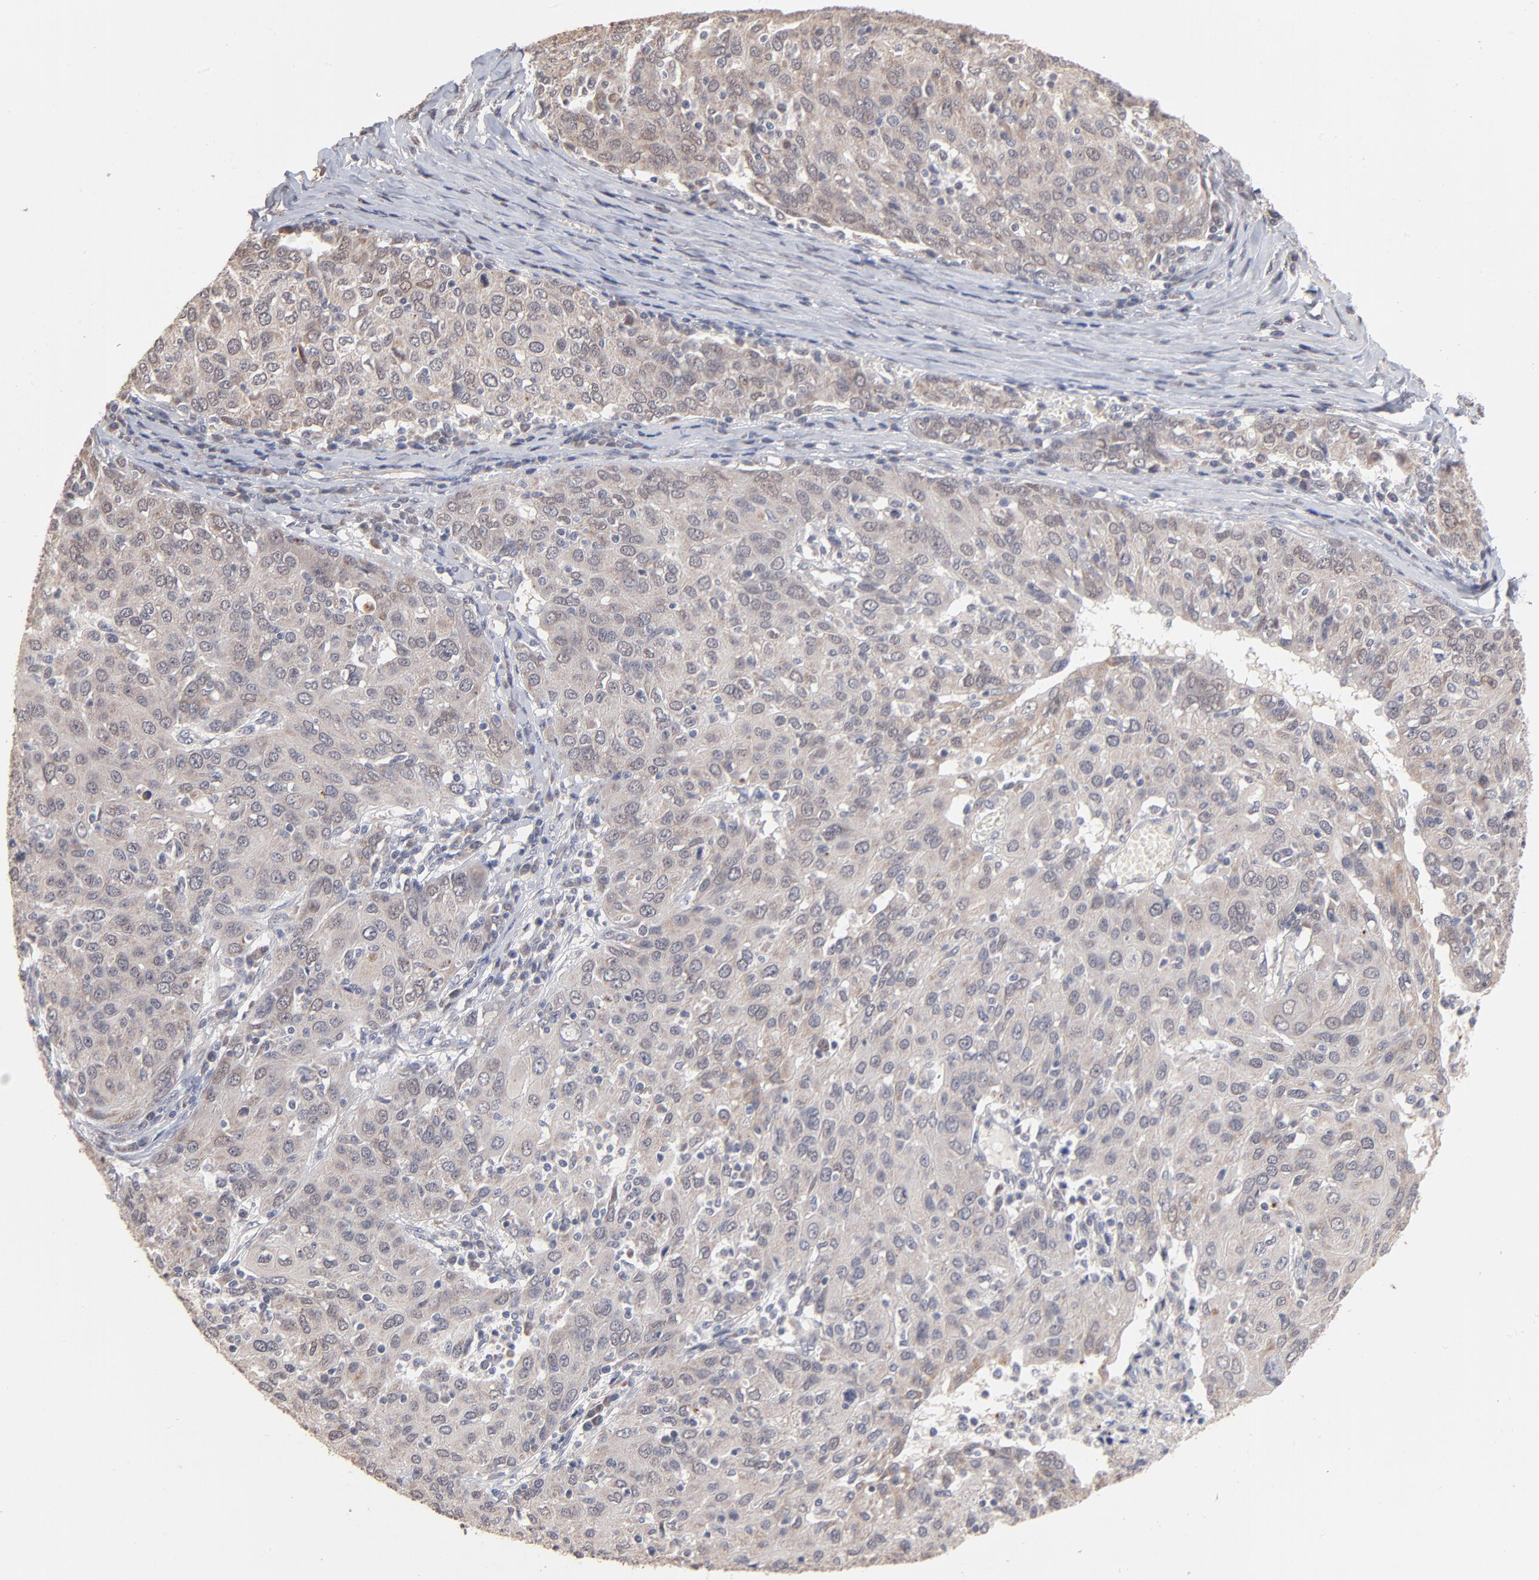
{"staining": {"intensity": "weak", "quantity": "25%-75%", "location": "cytoplasmic/membranous"}, "tissue": "ovarian cancer", "cell_type": "Tumor cells", "image_type": "cancer", "snomed": [{"axis": "morphology", "description": "Carcinoma, endometroid"}, {"axis": "topography", "description": "Ovary"}], "caption": "Endometroid carcinoma (ovarian) tissue shows weak cytoplasmic/membranous expression in about 25%-75% of tumor cells, visualized by immunohistochemistry.", "gene": "MSL2", "patient": {"sex": "female", "age": 50}}